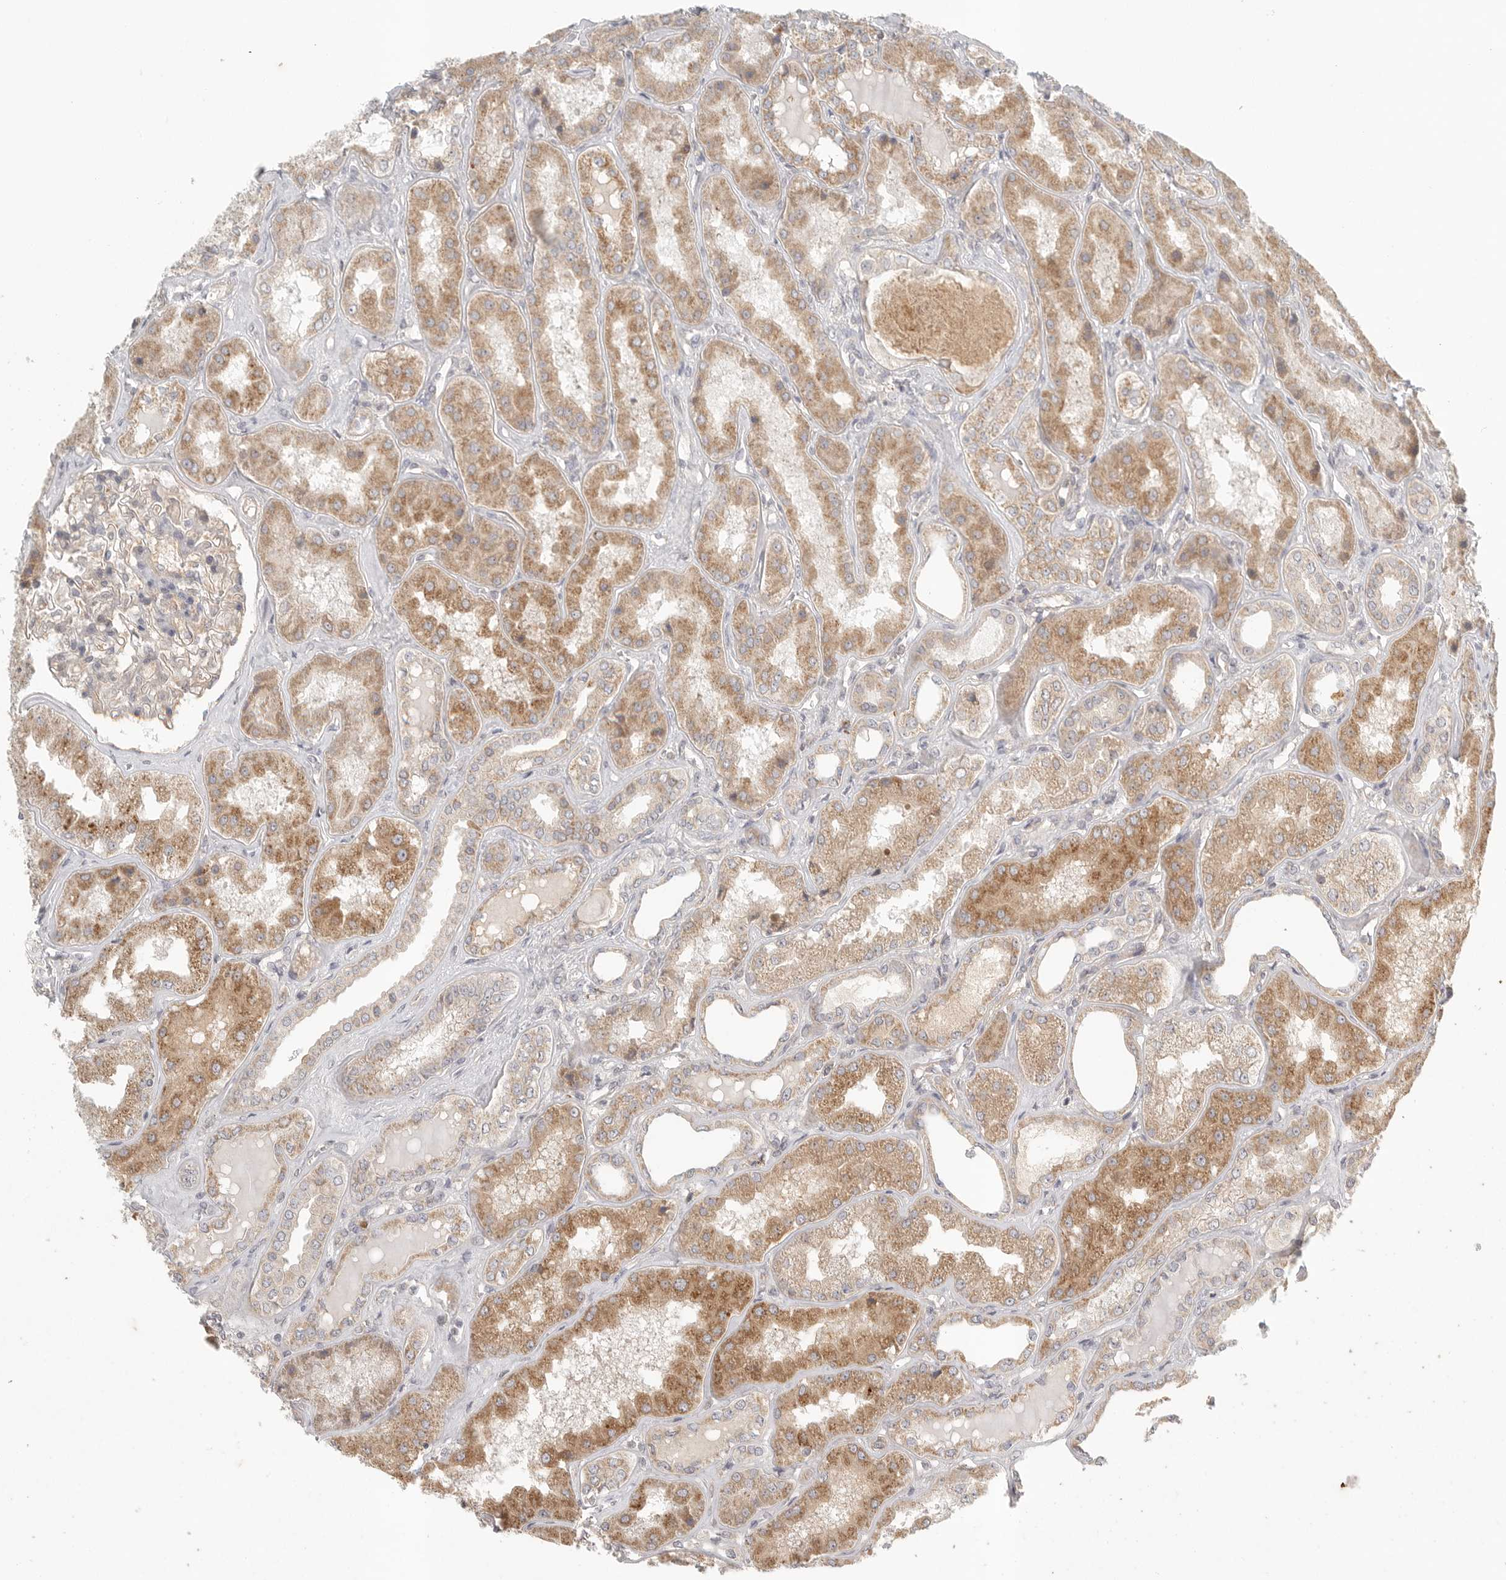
{"staining": {"intensity": "weak", "quantity": "25%-75%", "location": "cytoplasmic/membranous"}, "tissue": "kidney", "cell_type": "Cells in glomeruli", "image_type": "normal", "snomed": [{"axis": "morphology", "description": "Normal tissue, NOS"}, {"axis": "topography", "description": "Kidney"}], "caption": "Protein staining exhibits weak cytoplasmic/membranous staining in about 25%-75% of cells in glomeruli in benign kidney. Immunohistochemistry stains the protein of interest in brown and the nuclei are stained blue.", "gene": "SLC25A36", "patient": {"sex": "female", "age": 56}}